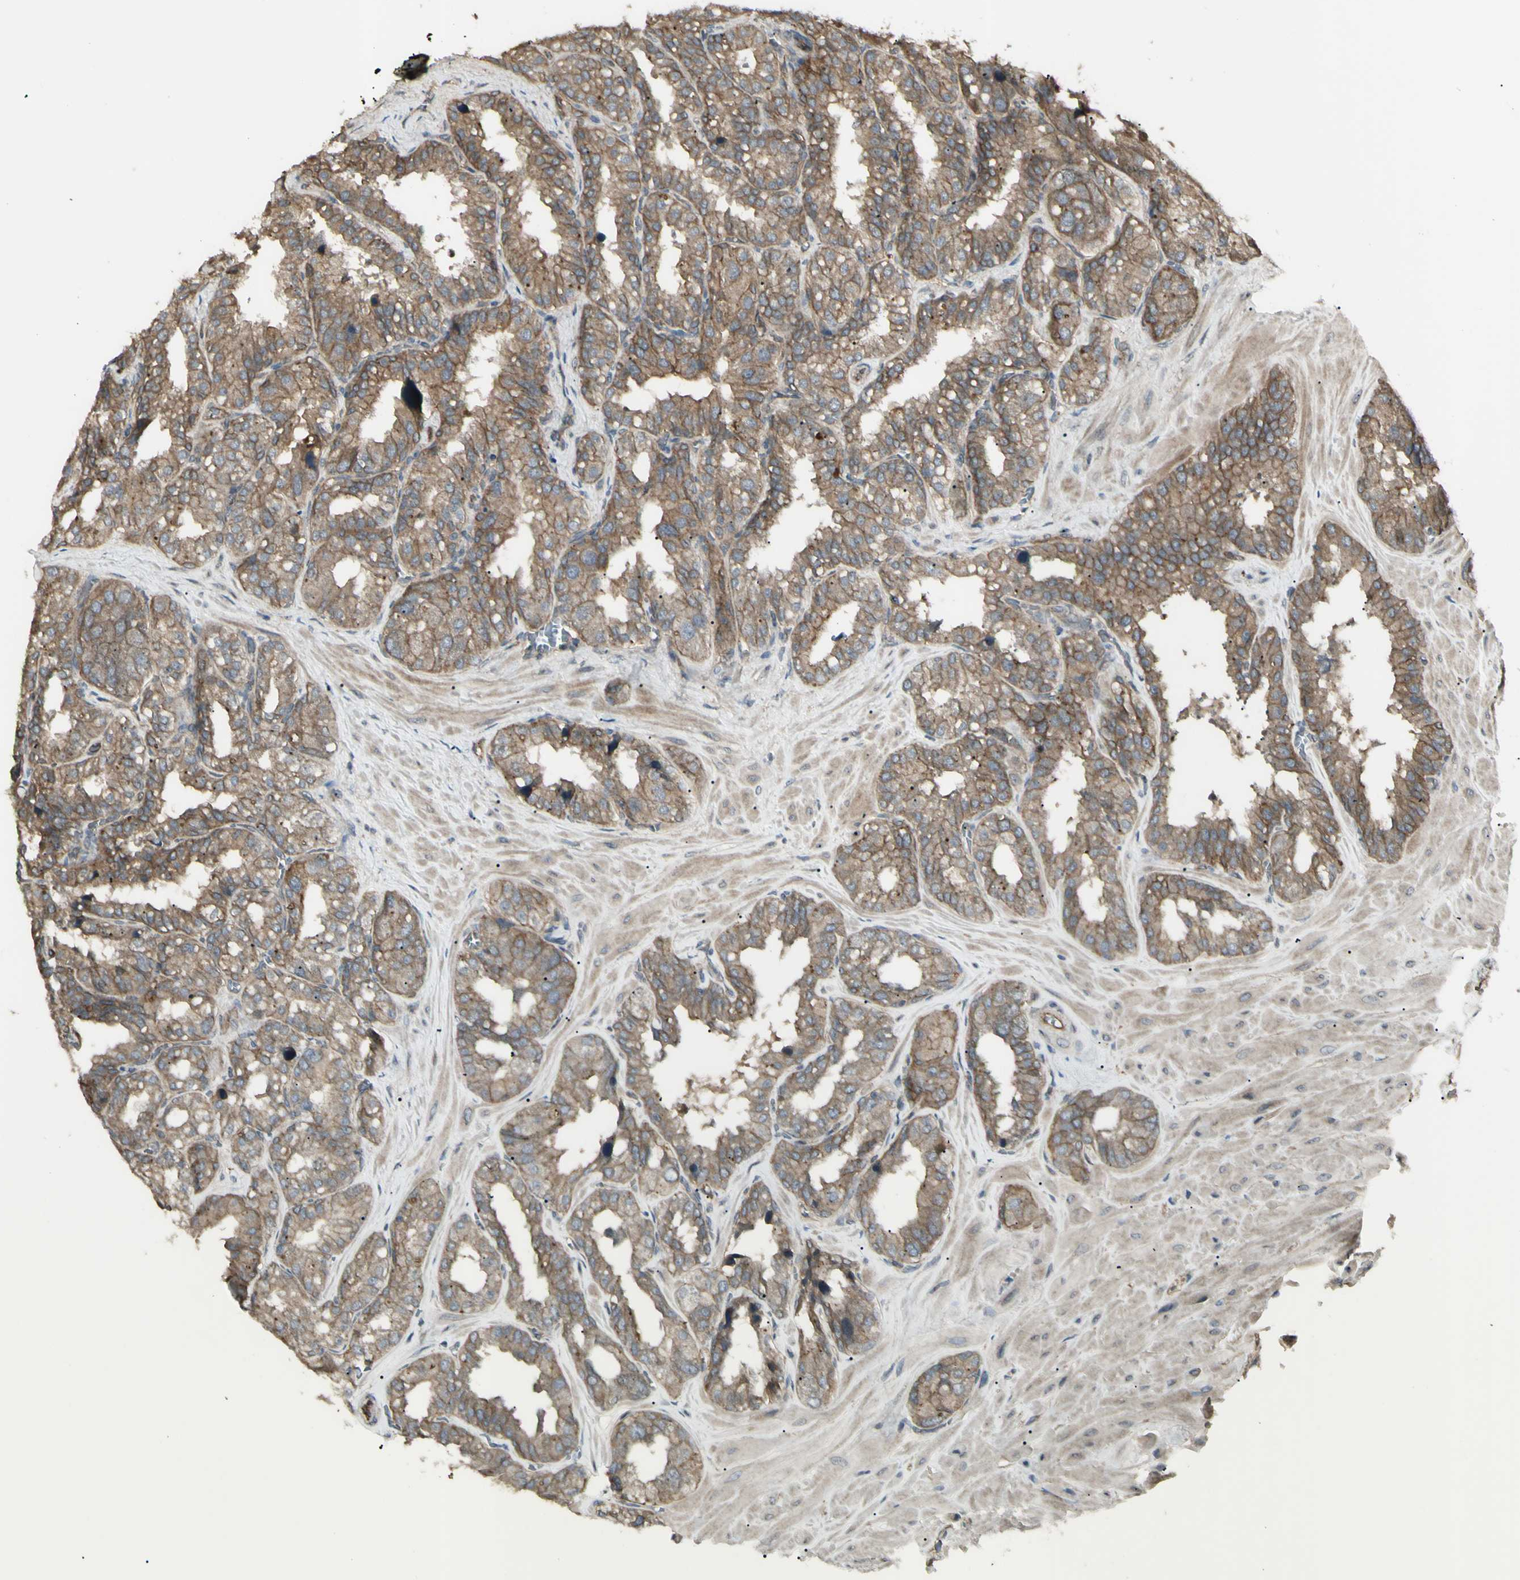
{"staining": {"intensity": "moderate", "quantity": ">75%", "location": "cytoplasmic/membranous"}, "tissue": "seminal vesicle", "cell_type": "Glandular cells", "image_type": "normal", "snomed": [{"axis": "morphology", "description": "Normal tissue, NOS"}, {"axis": "topography", "description": "Prostate"}, {"axis": "topography", "description": "Seminal veicle"}], "caption": "Seminal vesicle stained with DAB (3,3'-diaminobenzidine) immunohistochemistry (IHC) shows medium levels of moderate cytoplasmic/membranous positivity in approximately >75% of glandular cells. Using DAB (brown) and hematoxylin (blue) stains, captured at high magnification using brightfield microscopy.", "gene": "JAG1", "patient": {"sex": "male", "age": 51}}